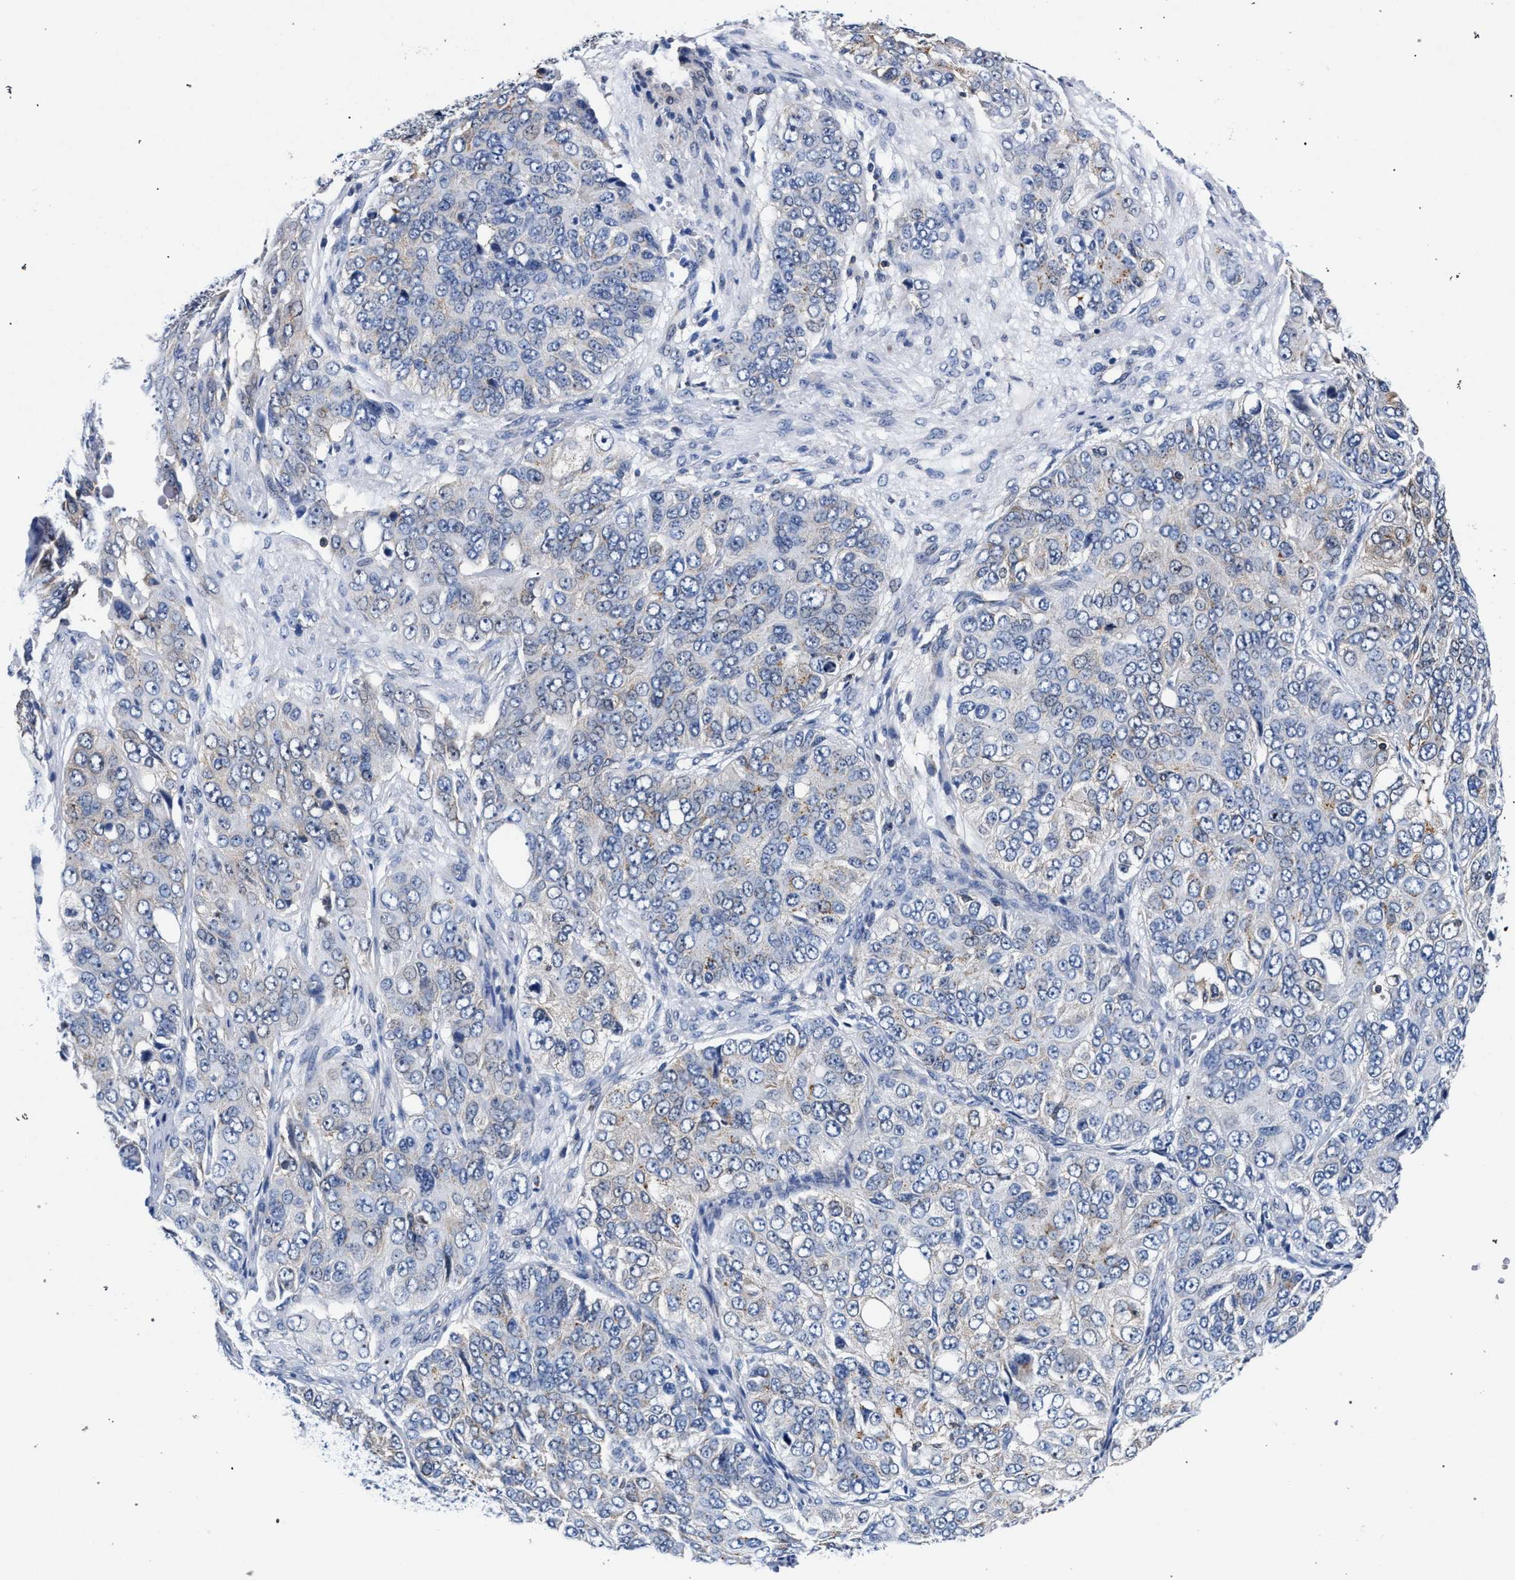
{"staining": {"intensity": "negative", "quantity": "none", "location": "none"}, "tissue": "ovarian cancer", "cell_type": "Tumor cells", "image_type": "cancer", "snomed": [{"axis": "morphology", "description": "Carcinoma, endometroid"}, {"axis": "topography", "description": "Ovary"}], "caption": "Image shows no significant protein staining in tumor cells of ovarian cancer.", "gene": "LASP1", "patient": {"sex": "female", "age": 51}}